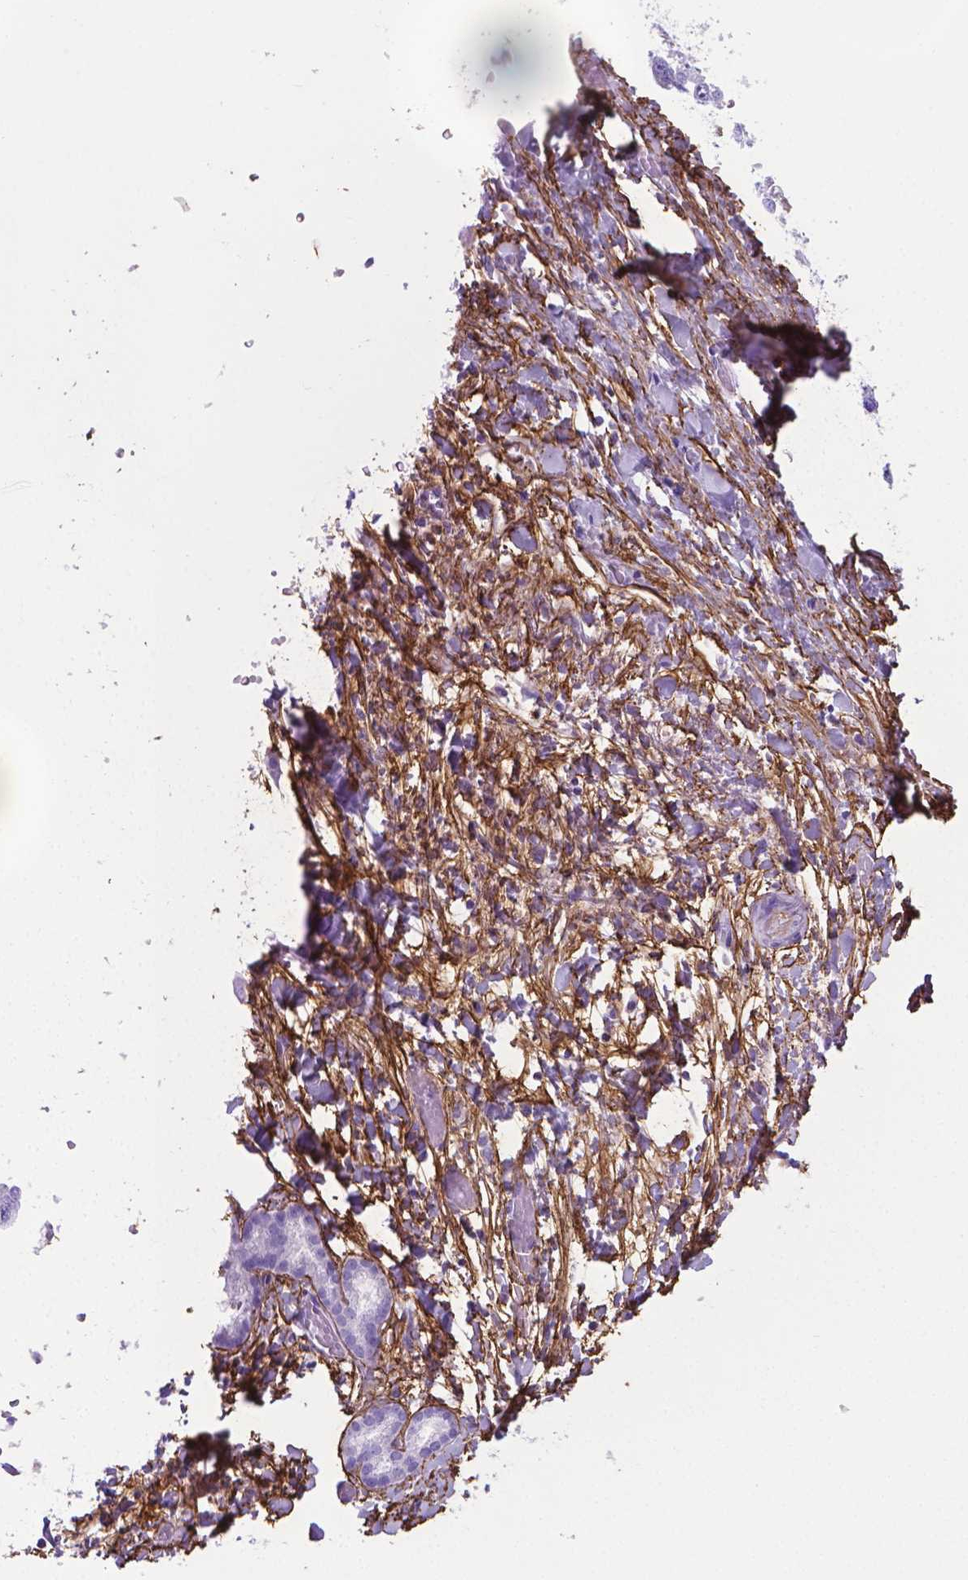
{"staining": {"intensity": "negative", "quantity": "none", "location": "none"}, "tissue": "liver cancer", "cell_type": "Tumor cells", "image_type": "cancer", "snomed": [{"axis": "morphology", "description": "Cholangiocarcinoma"}, {"axis": "topography", "description": "Liver"}], "caption": "This photomicrograph is of liver cancer (cholangiocarcinoma) stained with immunohistochemistry to label a protein in brown with the nuclei are counter-stained blue. There is no staining in tumor cells.", "gene": "MFAP2", "patient": {"sex": "female", "age": 52}}